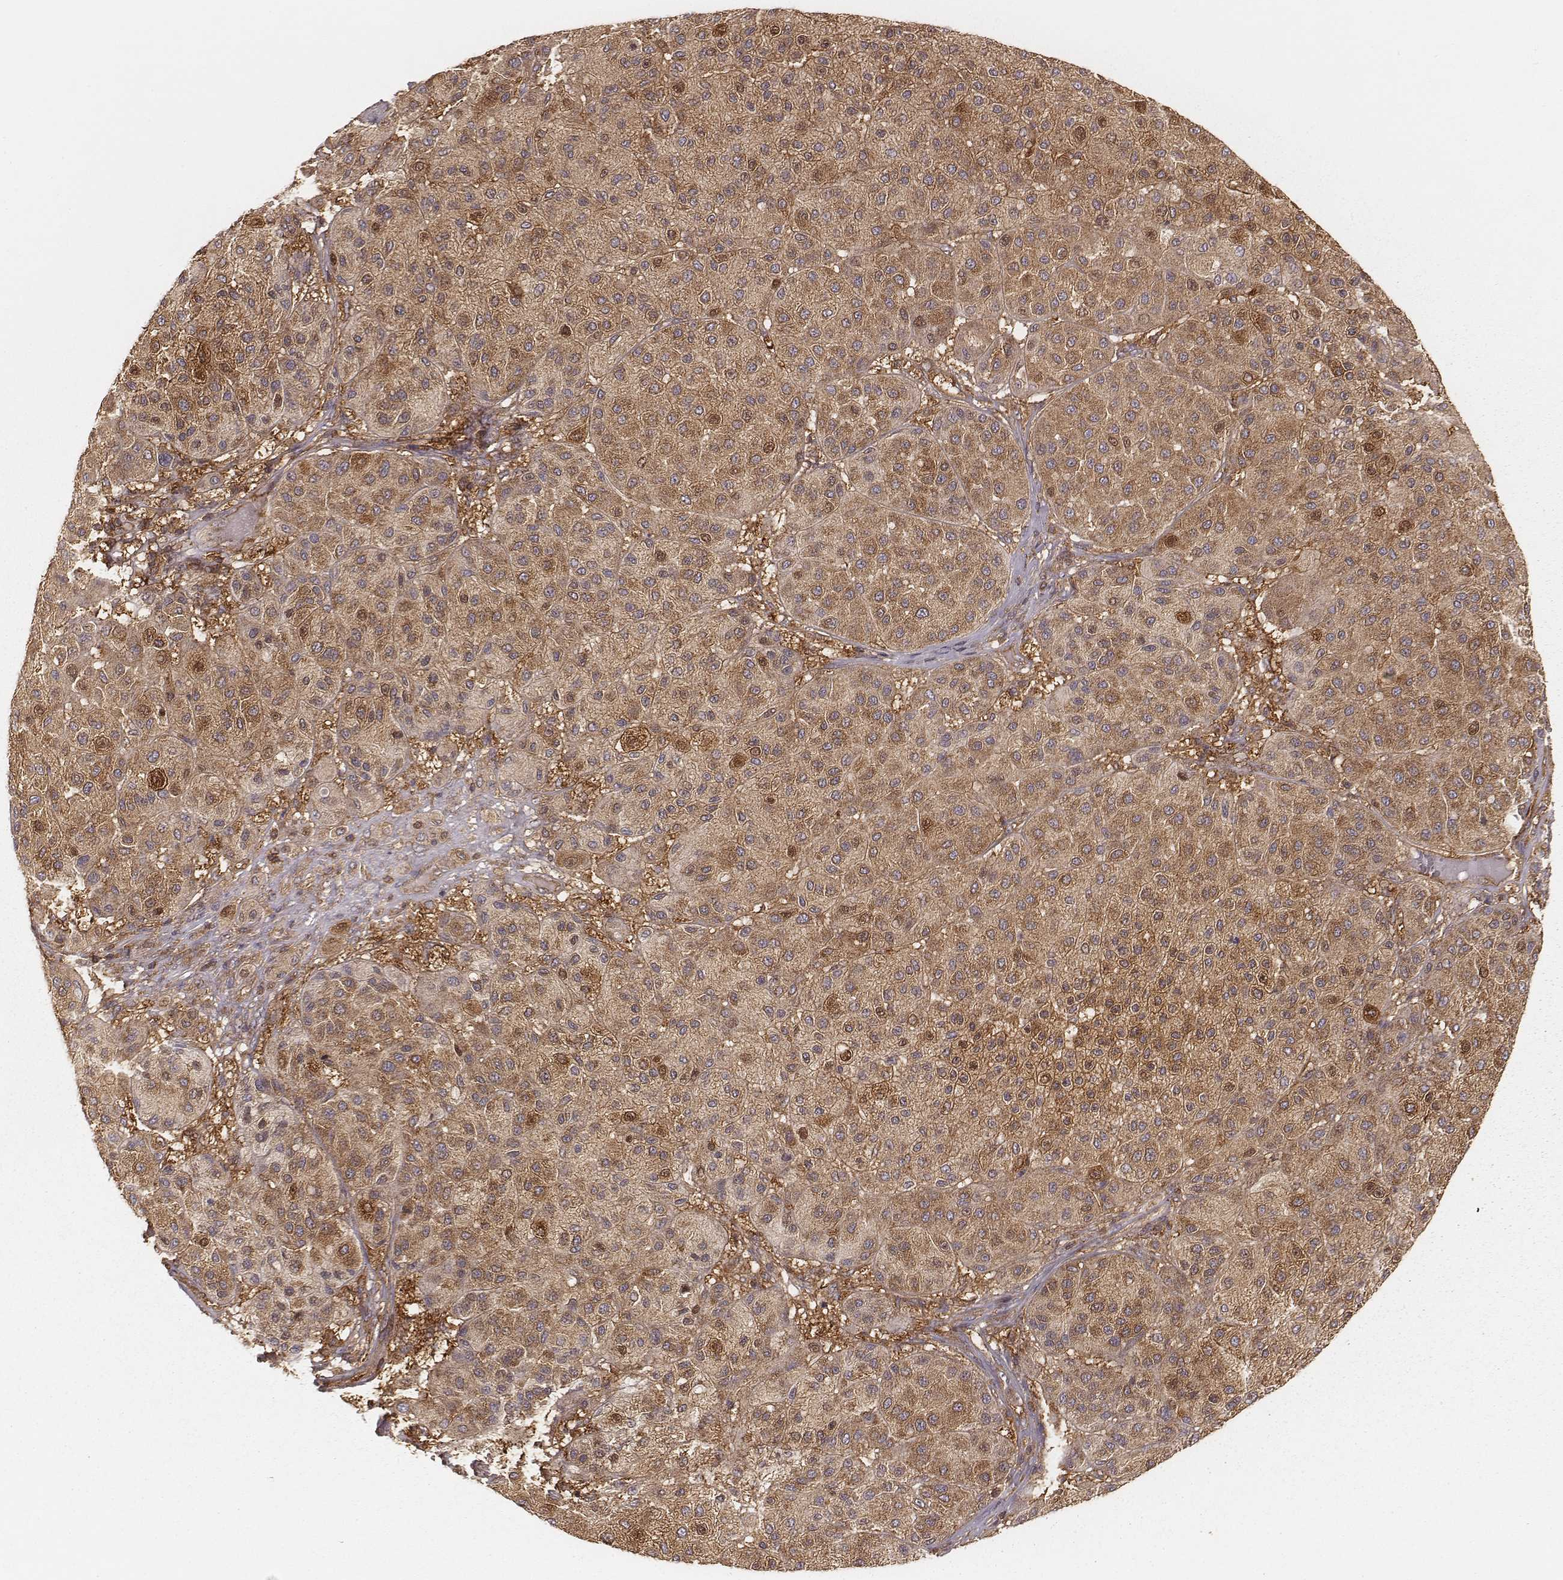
{"staining": {"intensity": "moderate", "quantity": ">75%", "location": "cytoplasmic/membranous"}, "tissue": "melanoma", "cell_type": "Tumor cells", "image_type": "cancer", "snomed": [{"axis": "morphology", "description": "Malignant melanoma, Metastatic site"}, {"axis": "topography", "description": "Smooth muscle"}], "caption": "Immunohistochemistry (IHC) photomicrograph of human malignant melanoma (metastatic site) stained for a protein (brown), which shows medium levels of moderate cytoplasmic/membranous staining in about >75% of tumor cells.", "gene": "CARS1", "patient": {"sex": "male", "age": 41}}